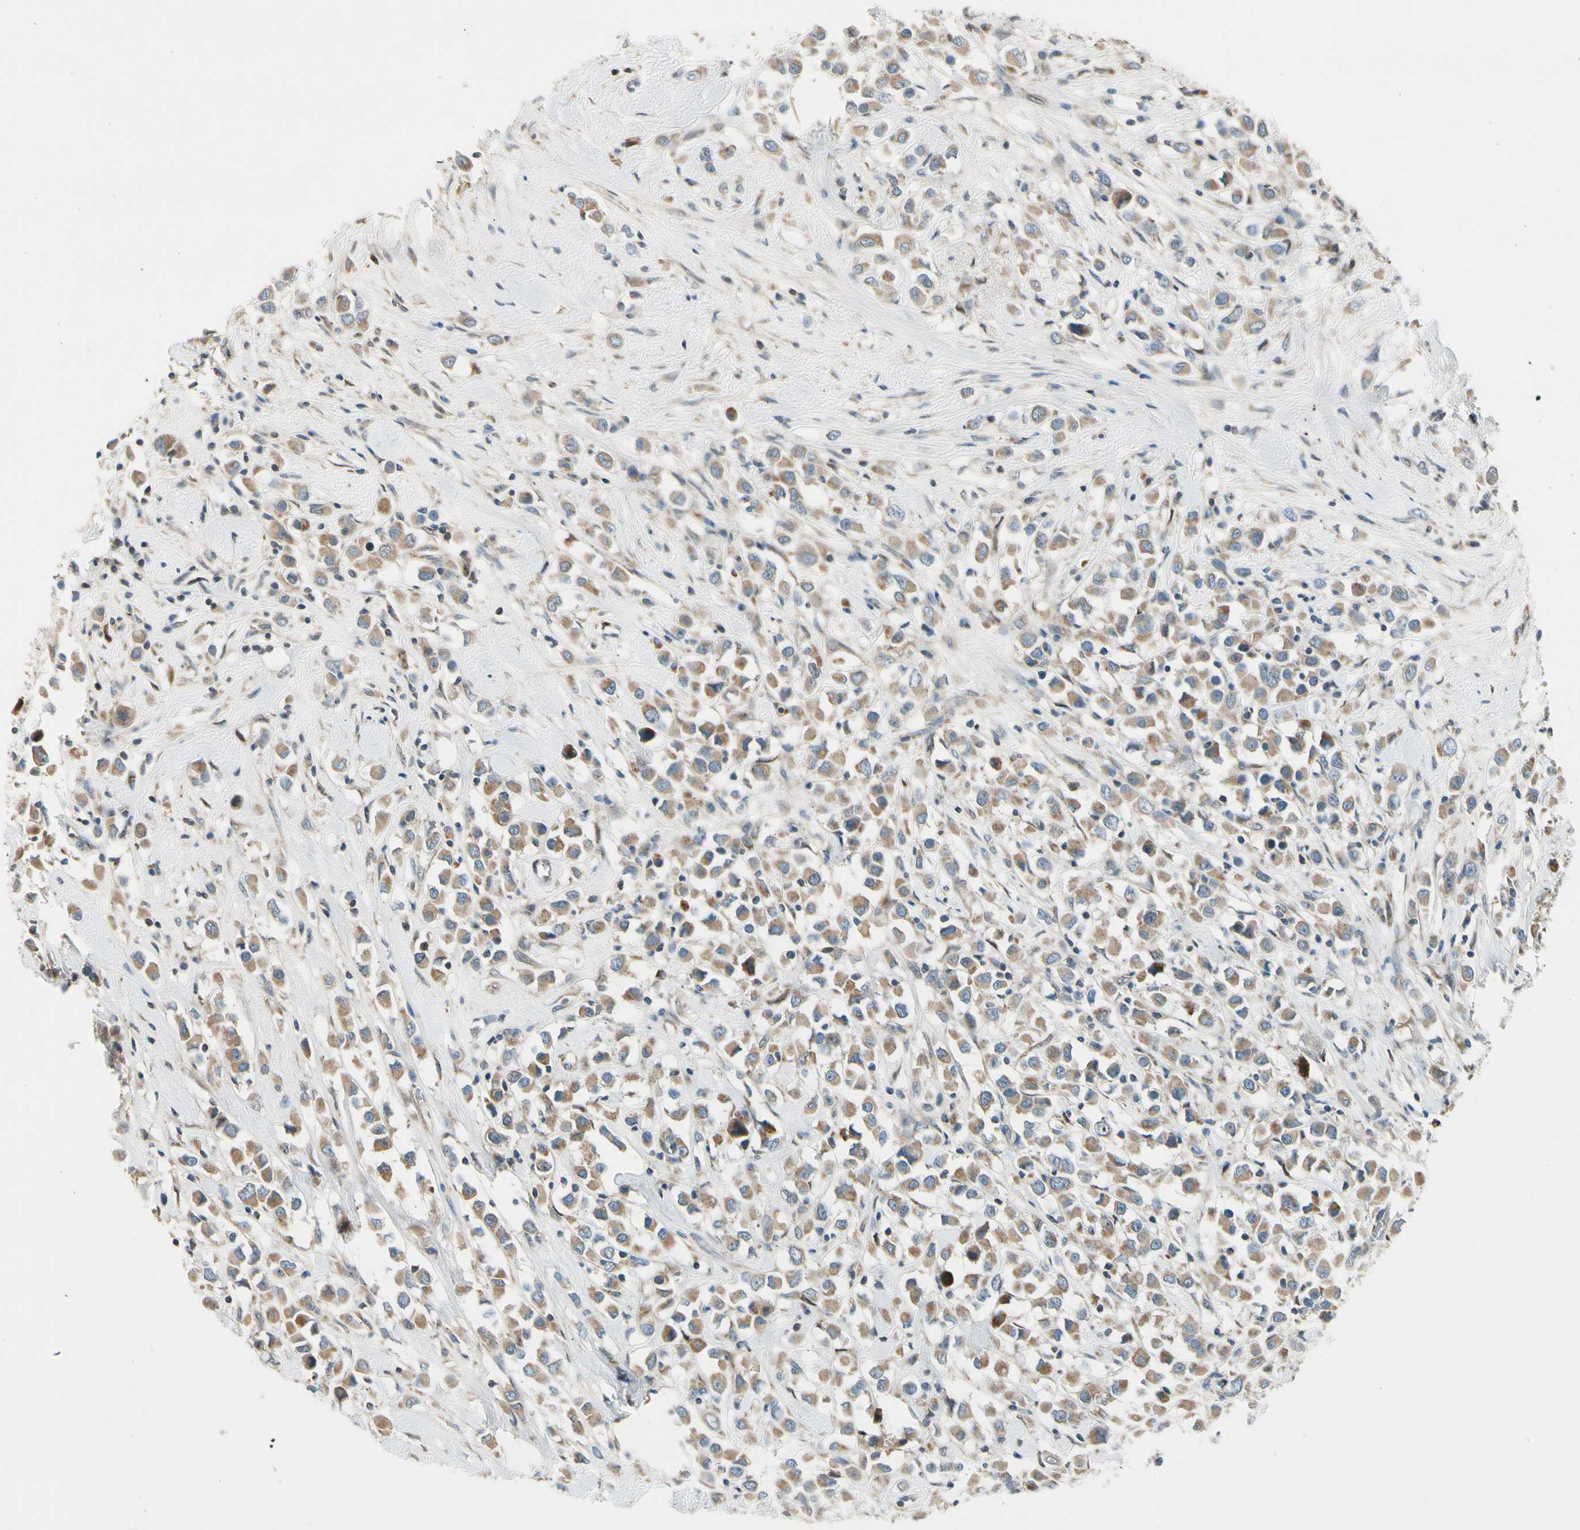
{"staining": {"intensity": "moderate", "quantity": ">75%", "location": "cytoplasmic/membranous"}, "tissue": "breast cancer", "cell_type": "Tumor cells", "image_type": "cancer", "snomed": [{"axis": "morphology", "description": "Duct carcinoma"}, {"axis": "topography", "description": "Breast"}], "caption": "This photomicrograph demonstrates breast infiltrating ductal carcinoma stained with IHC to label a protein in brown. The cytoplasmic/membranous of tumor cells show moderate positivity for the protein. Nuclei are counter-stained blue.", "gene": "NPHP3", "patient": {"sex": "female", "age": 61}}